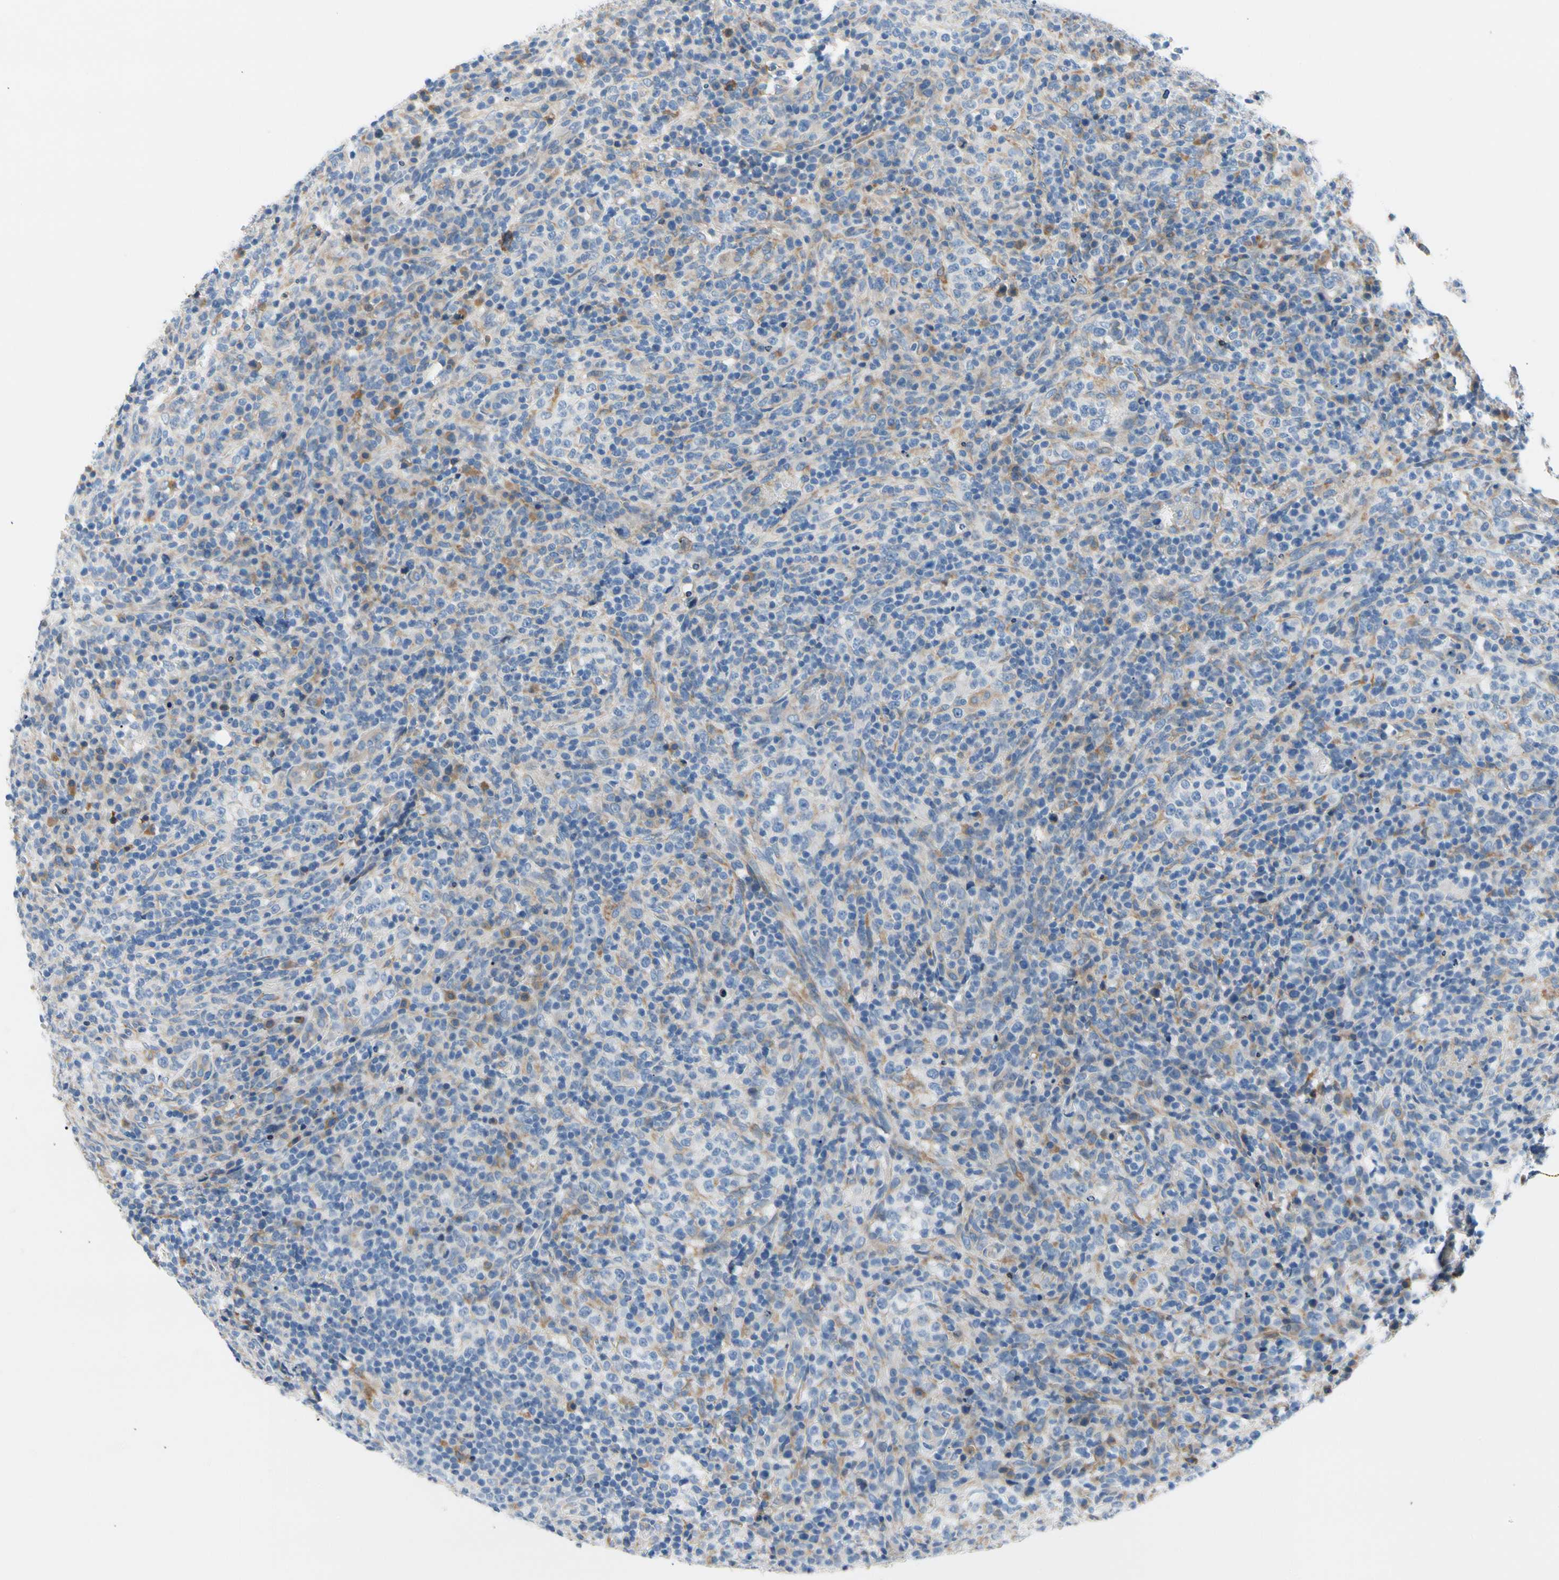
{"staining": {"intensity": "negative", "quantity": "none", "location": "none"}, "tissue": "lymphoma", "cell_type": "Tumor cells", "image_type": "cancer", "snomed": [{"axis": "morphology", "description": "Malignant lymphoma, non-Hodgkin's type, High grade"}, {"axis": "topography", "description": "Lymph node"}], "caption": "Immunohistochemistry of lymphoma exhibits no staining in tumor cells.", "gene": "STXBP1", "patient": {"sex": "female", "age": 76}}